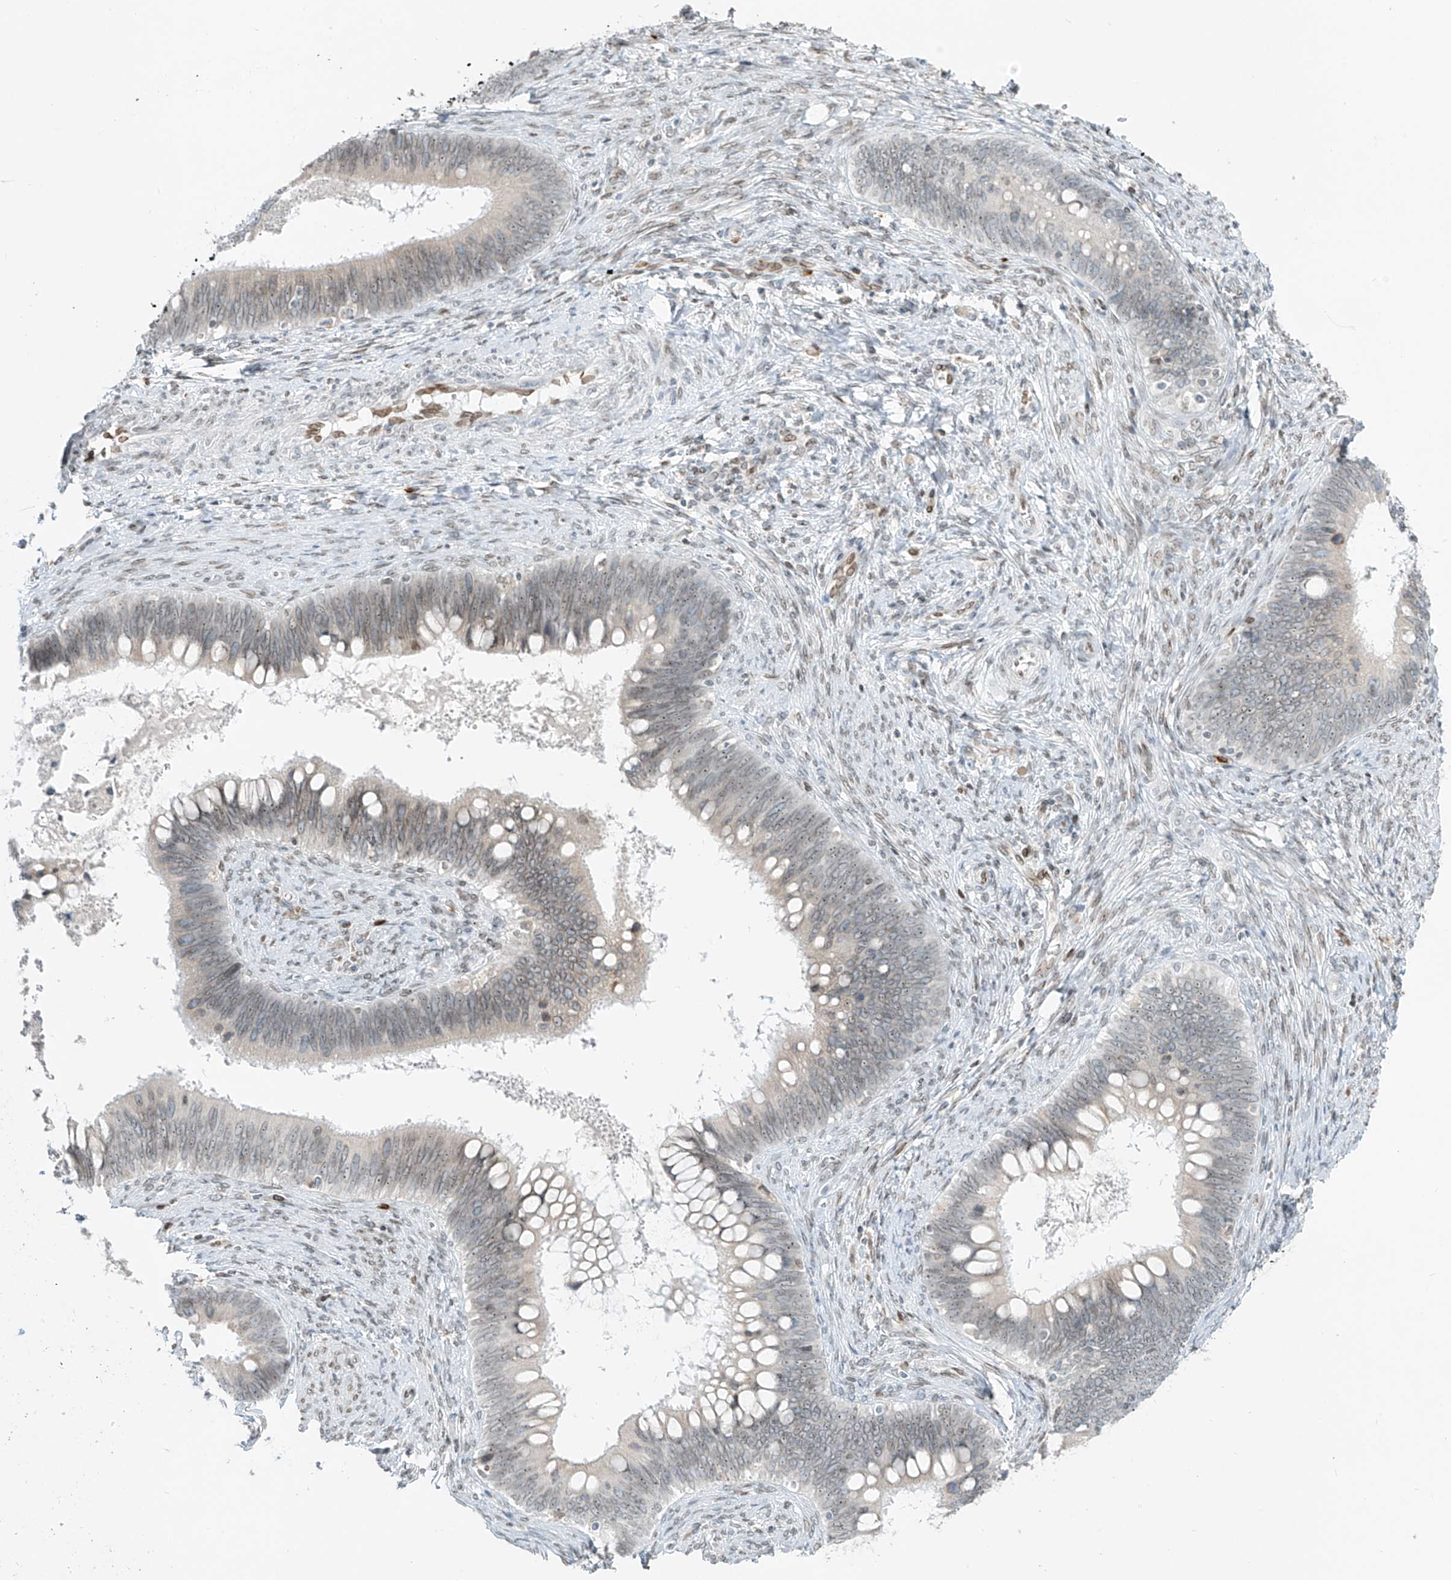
{"staining": {"intensity": "weak", "quantity": "25%-75%", "location": "cytoplasmic/membranous,nuclear"}, "tissue": "cervical cancer", "cell_type": "Tumor cells", "image_type": "cancer", "snomed": [{"axis": "morphology", "description": "Adenocarcinoma, NOS"}, {"axis": "topography", "description": "Cervix"}], "caption": "There is low levels of weak cytoplasmic/membranous and nuclear staining in tumor cells of cervical adenocarcinoma, as demonstrated by immunohistochemical staining (brown color).", "gene": "SAMD15", "patient": {"sex": "female", "age": 42}}